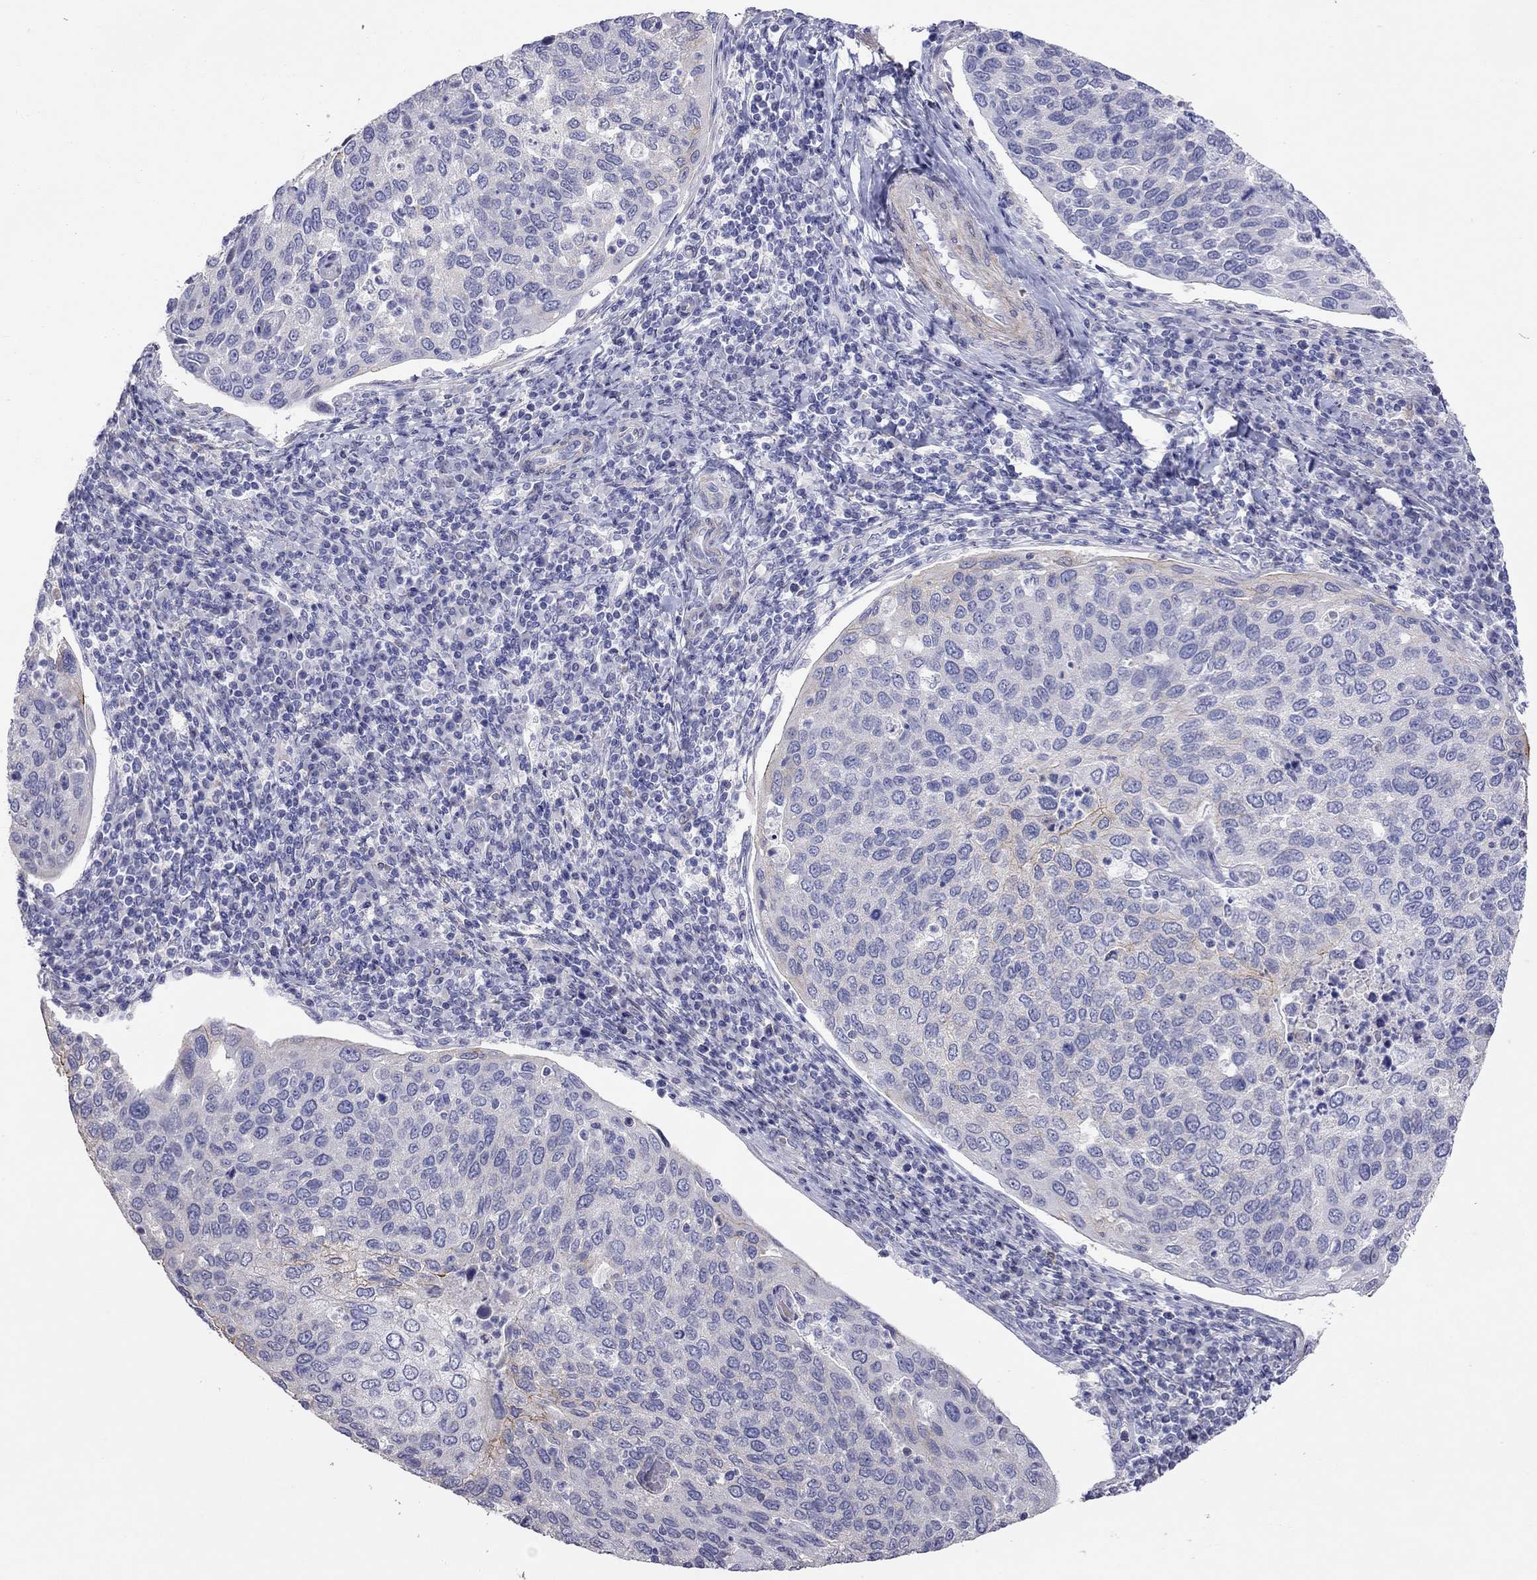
{"staining": {"intensity": "negative", "quantity": "none", "location": "none"}, "tissue": "cervical cancer", "cell_type": "Tumor cells", "image_type": "cancer", "snomed": [{"axis": "morphology", "description": "Squamous cell carcinoma, NOS"}, {"axis": "topography", "description": "Cervix"}], "caption": "High power microscopy photomicrograph of an immunohistochemistry histopathology image of cervical cancer (squamous cell carcinoma), revealing no significant expression in tumor cells. Nuclei are stained in blue.", "gene": "SYTL2", "patient": {"sex": "female", "age": 54}}